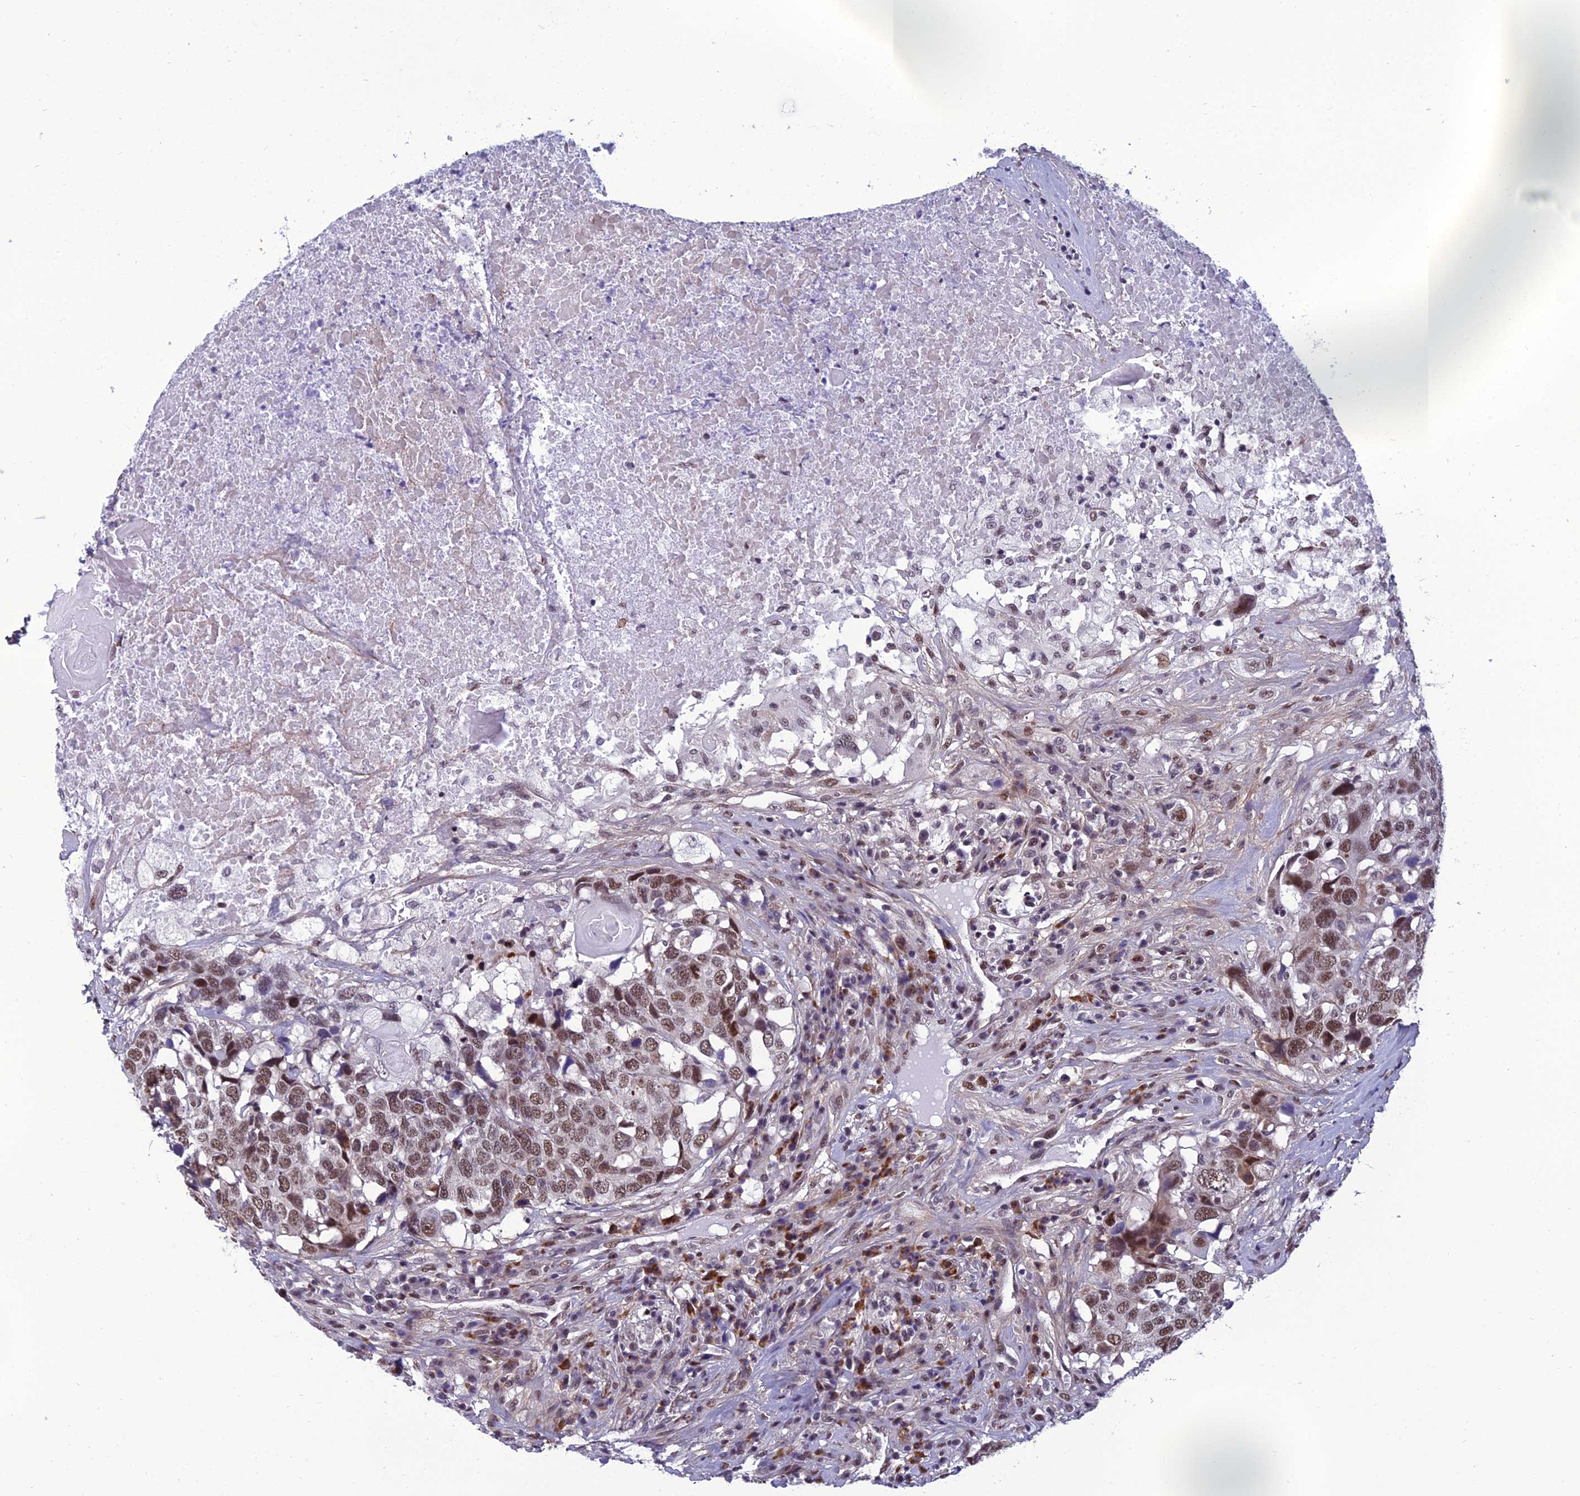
{"staining": {"intensity": "moderate", "quantity": ">75%", "location": "nuclear"}, "tissue": "head and neck cancer", "cell_type": "Tumor cells", "image_type": "cancer", "snomed": [{"axis": "morphology", "description": "Squamous cell carcinoma, NOS"}, {"axis": "topography", "description": "Head-Neck"}], "caption": "Immunohistochemical staining of human head and neck cancer (squamous cell carcinoma) displays medium levels of moderate nuclear staining in about >75% of tumor cells.", "gene": "RSRC1", "patient": {"sex": "male", "age": 66}}